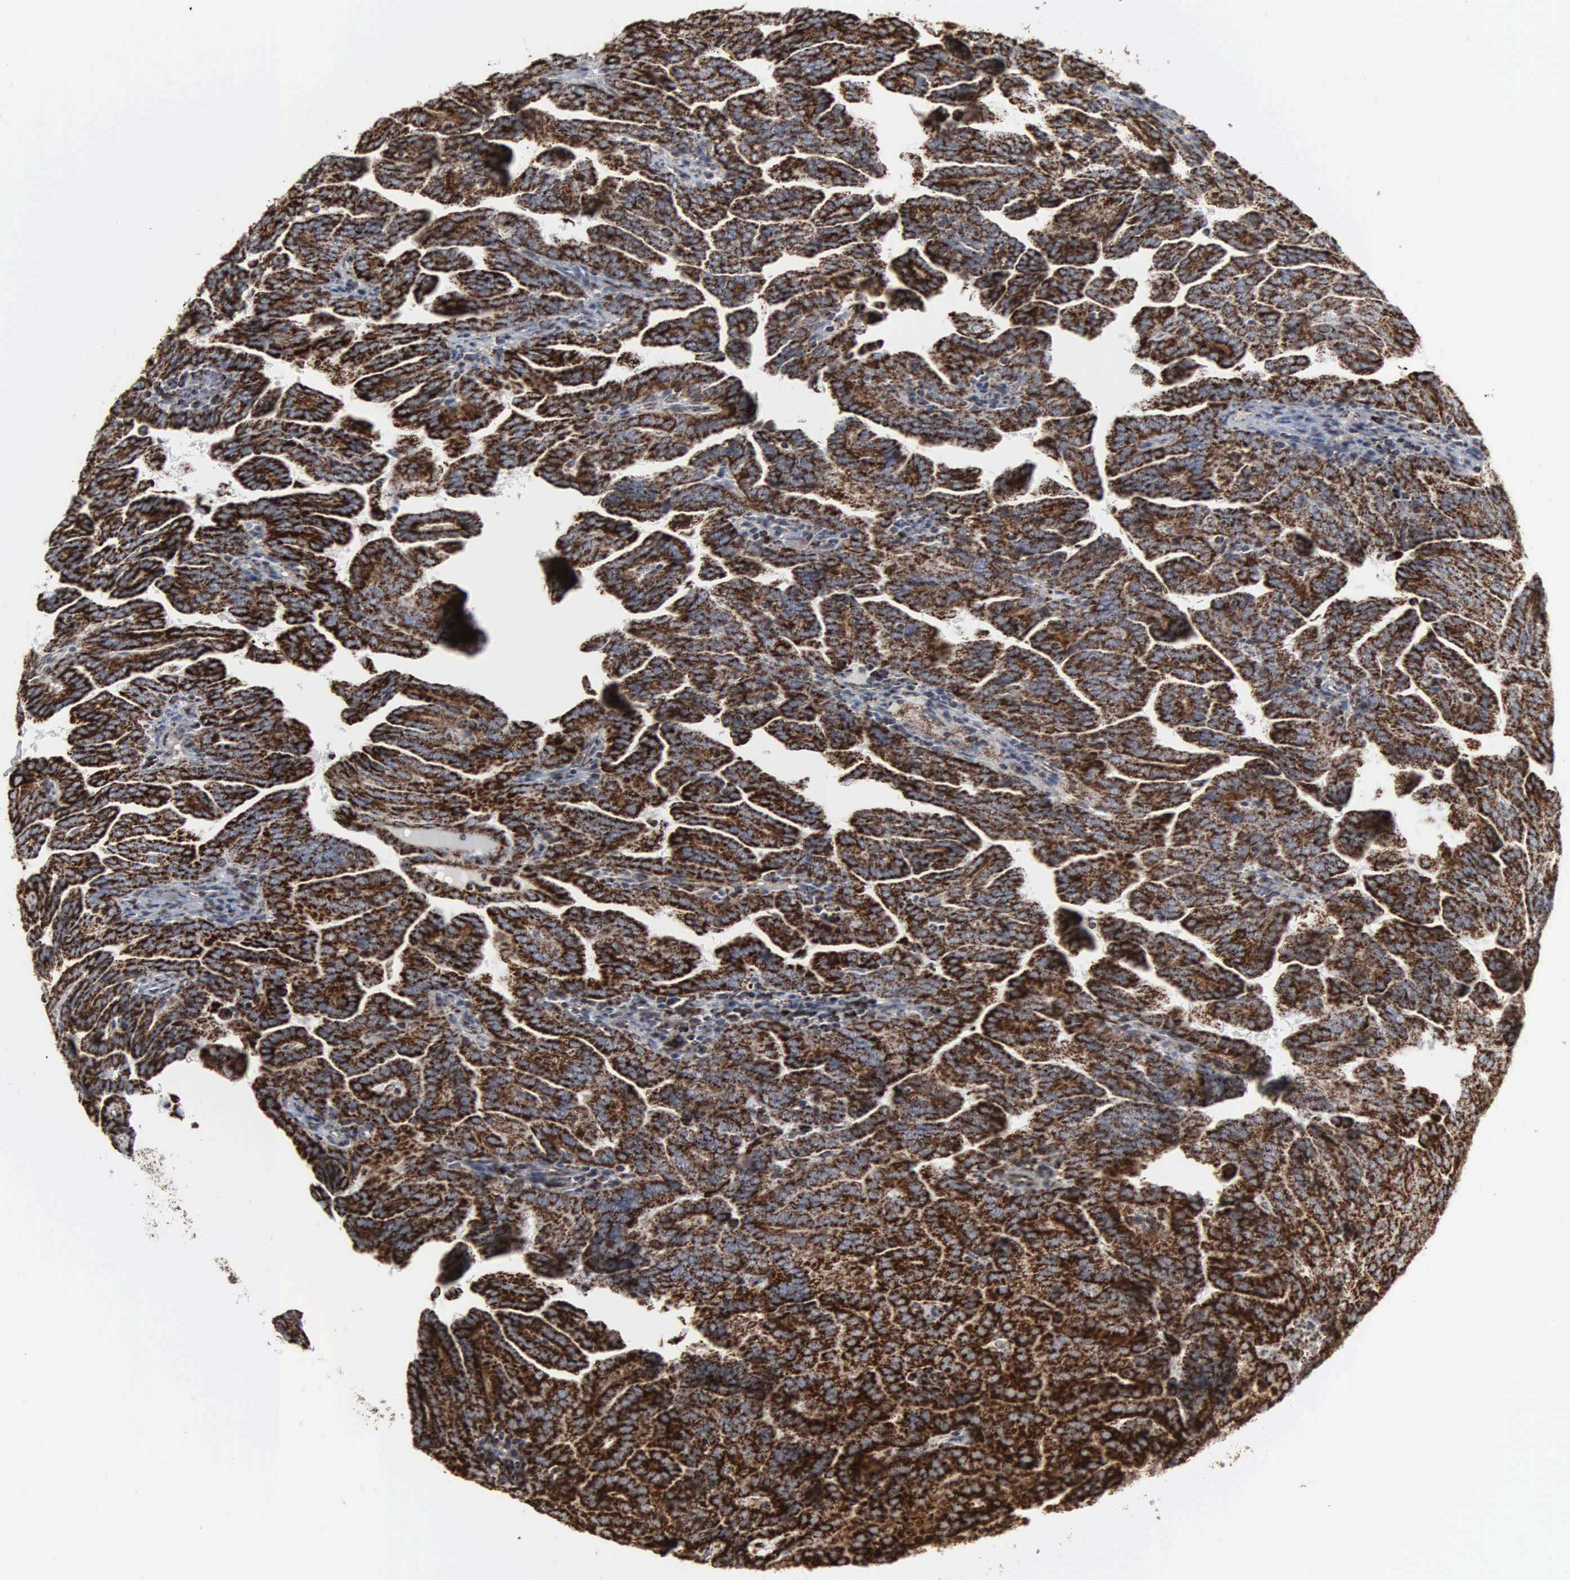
{"staining": {"intensity": "strong", "quantity": ">75%", "location": "cytoplasmic/membranous"}, "tissue": "renal cancer", "cell_type": "Tumor cells", "image_type": "cancer", "snomed": [{"axis": "morphology", "description": "Adenocarcinoma, NOS"}, {"axis": "topography", "description": "Kidney"}], "caption": "An image of human renal cancer (adenocarcinoma) stained for a protein reveals strong cytoplasmic/membranous brown staining in tumor cells.", "gene": "HSPA9", "patient": {"sex": "male", "age": 61}}